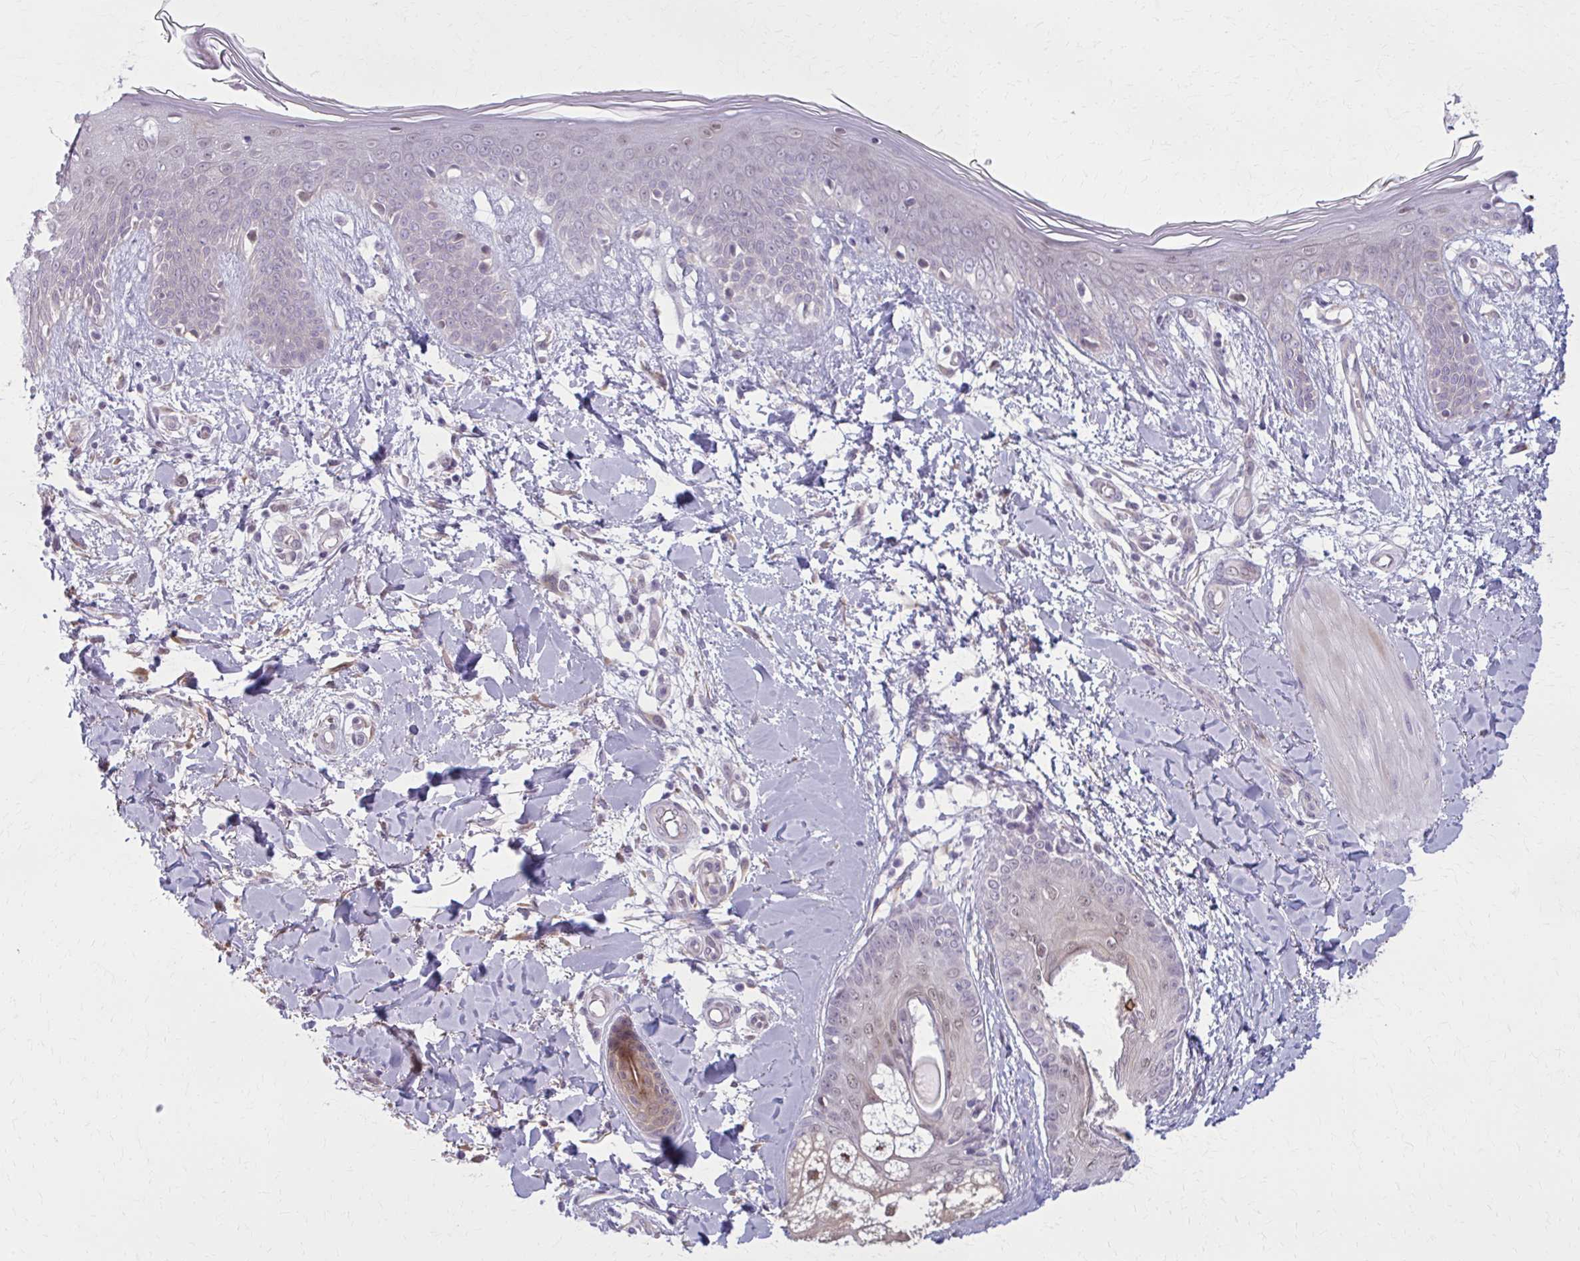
{"staining": {"intensity": "weak", "quantity": "<25%", "location": "nuclear"}, "tissue": "skin", "cell_type": "Fibroblasts", "image_type": "normal", "snomed": [{"axis": "morphology", "description": "Normal tissue, NOS"}, {"axis": "topography", "description": "Skin"}], "caption": "High magnification brightfield microscopy of benign skin stained with DAB (brown) and counterstained with hematoxylin (blue): fibroblasts show no significant staining. (DAB IHC, high magnification).", "gene": "NUMBL", "patient": {"sex": "female", "age": 34}}